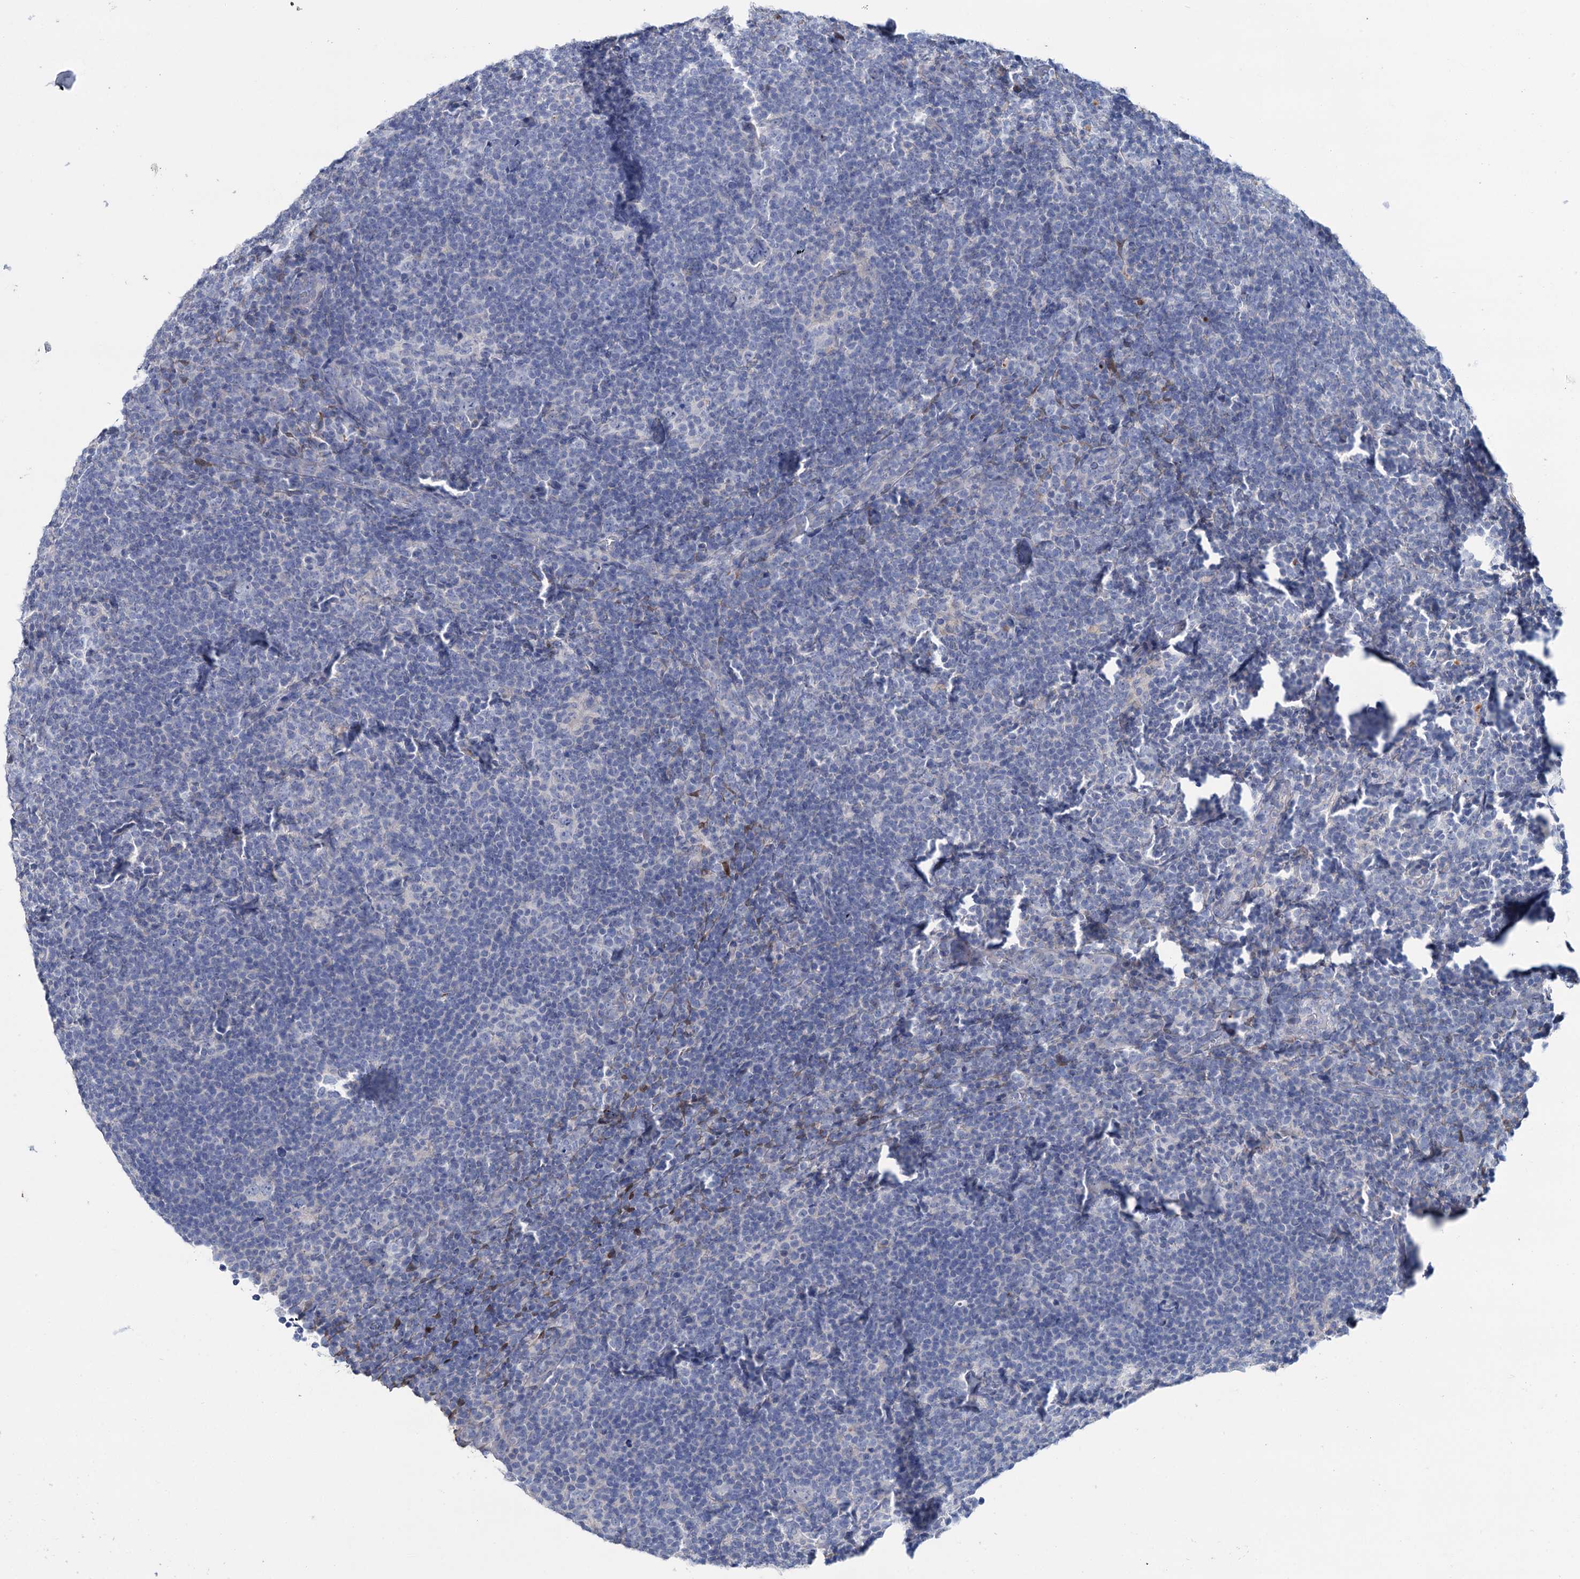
{"staining": {"intensity": "negative", "quantity": "none", "location": "none"}, "tissue": "lymphoma", "cell_type": "Tumor cells", "image_type": "cancer", "snomed": [{"axis": "morphology", "description": "Hodgkin's disease, NOS"}, {"axis": "topography", "description": "Lymph node"}], "caption": "Immunohistochemistry (IHC) of human Hodgkin's disease demonstrates no staining in tumor cells.", "gene": "LYZL4", "patient": {"sex": "female", "age": 57}}